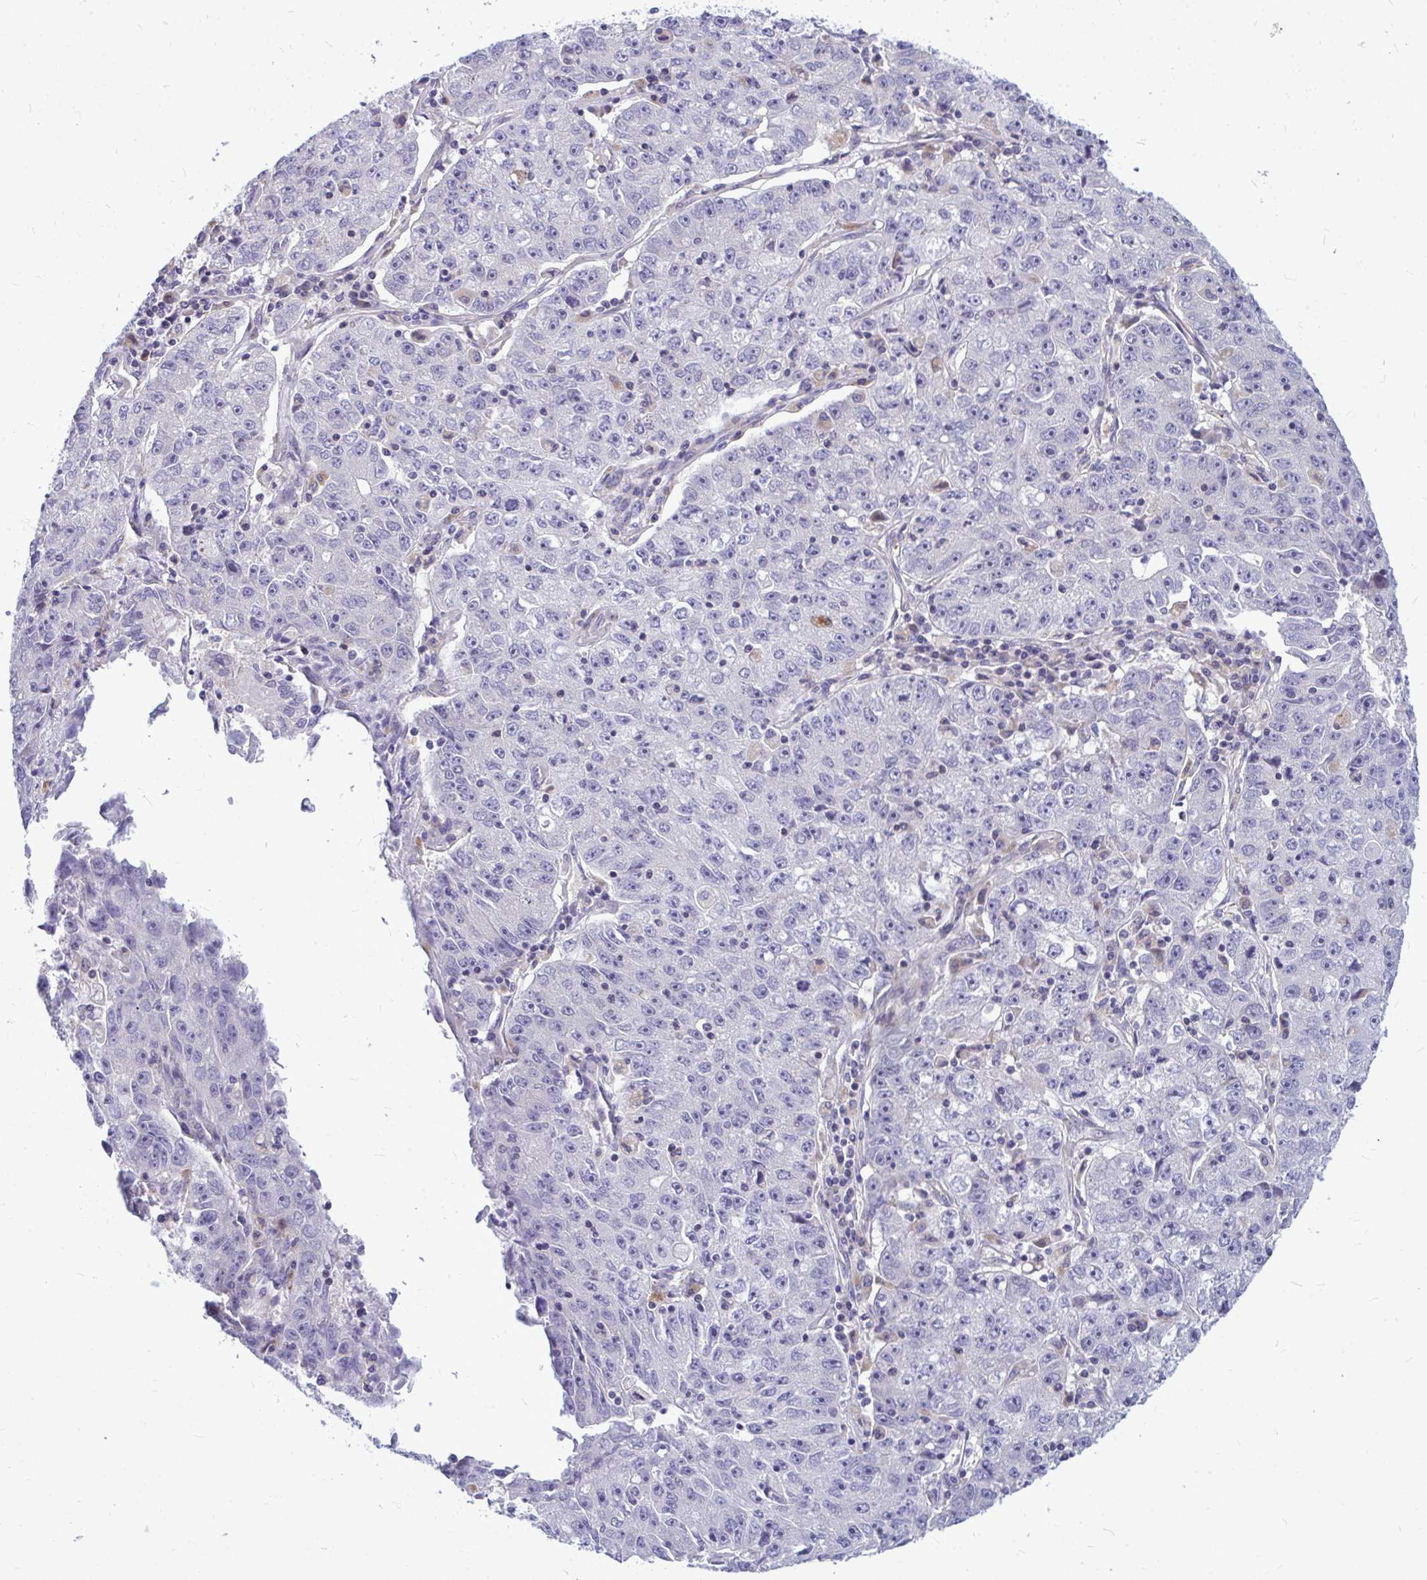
{"staining": {"intensity": "negative", "quantity": "none", "location": "none"}, "tissue": "lung cancer", "cell_type": "Tumor cells", "image_type": "cancer", "snomed": [{"axis": "morphology", "description": "Normal morphology"}, {"axis": "morphology", "description": "Adenocarcinoma, NOS"}, {"axis": "topography", "description": "Lymph node"}, {"axis": "topography", "description": "Lung"}], "caption": "DAB (3,3'-diaminobenzidine) immunohistochemical staining of human lung cancer demonstrates no significant expression in tumor cells.", "gene": "ZSCAN25", "patient": {"sex": "female", "age": 57}}